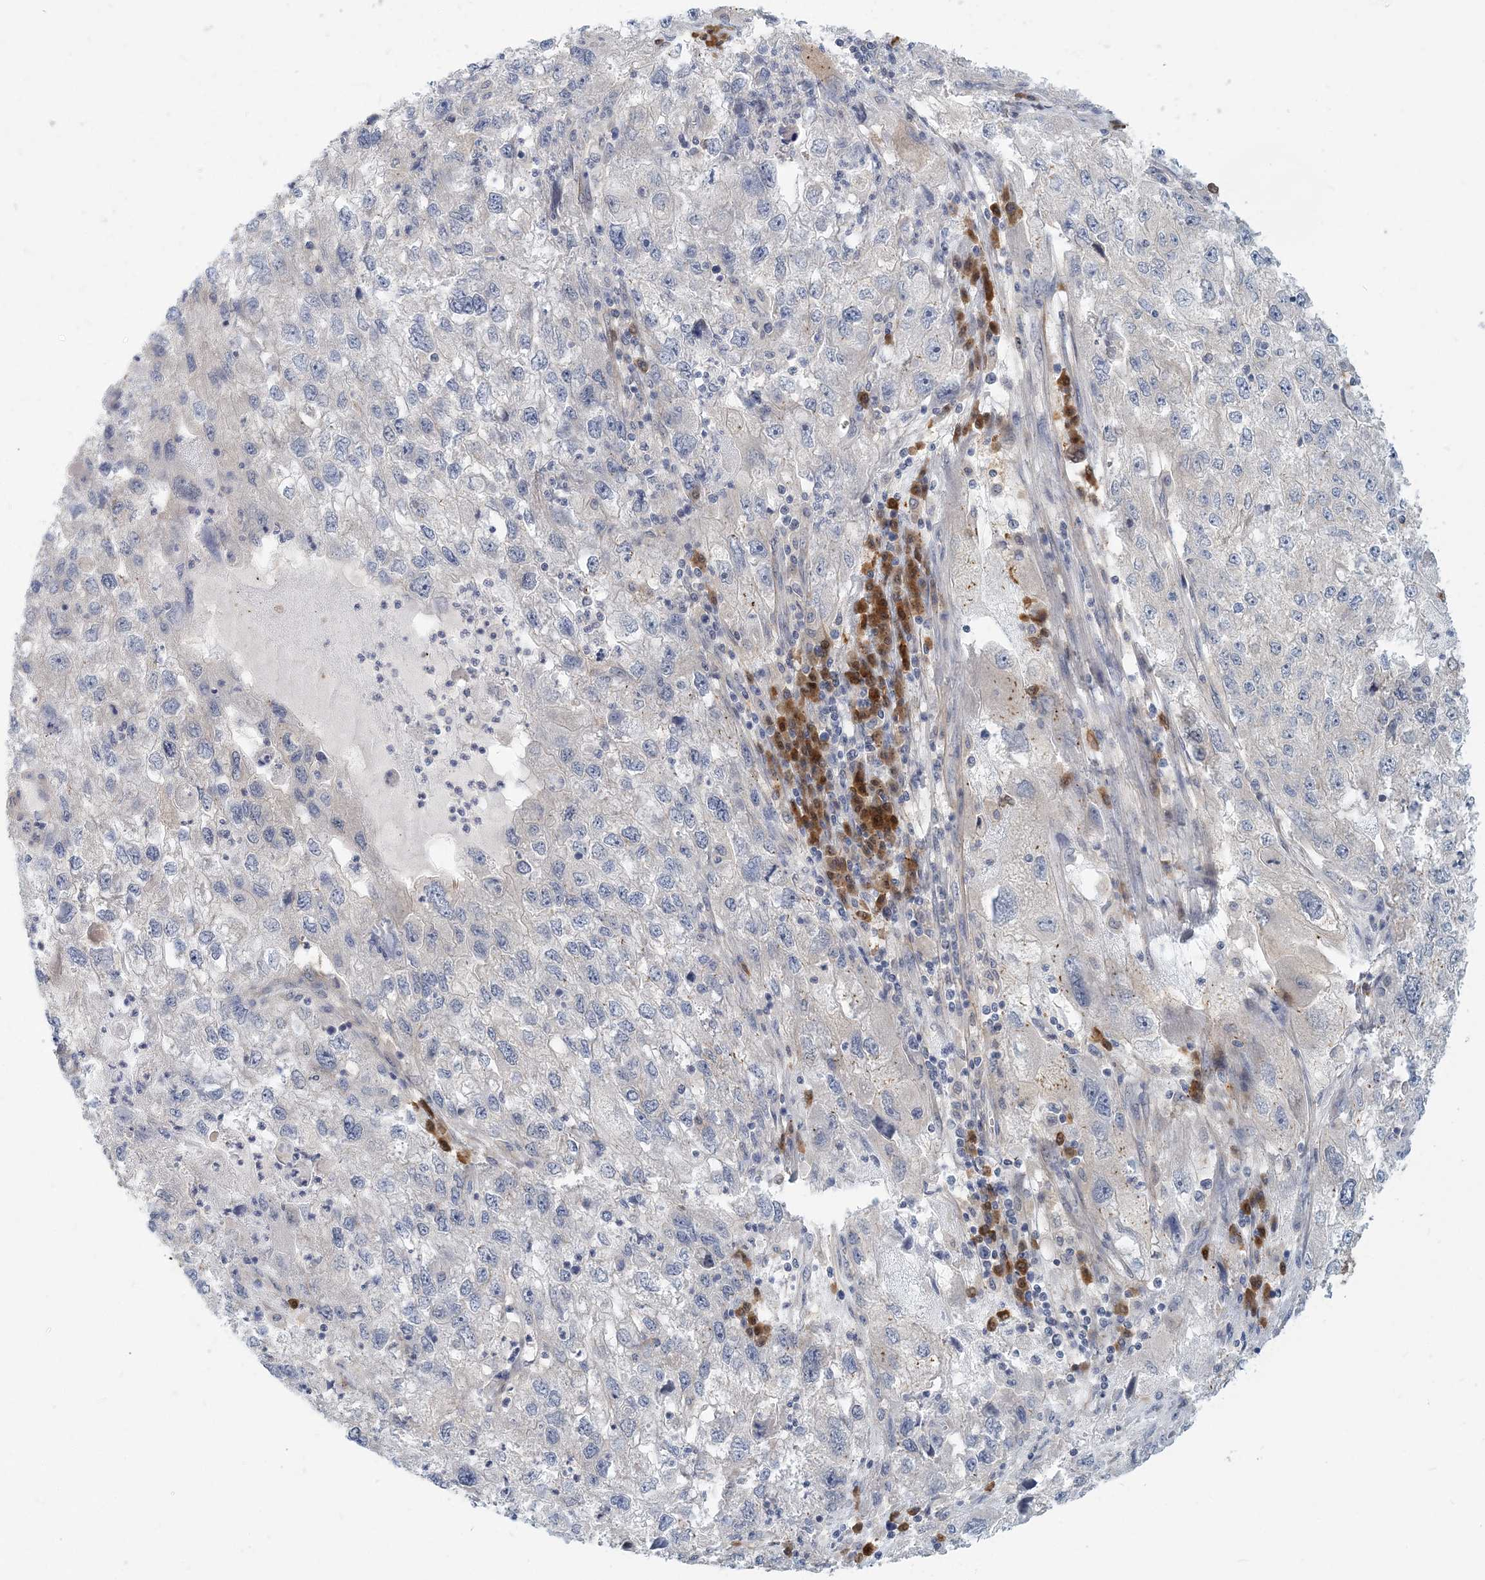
{"staining": {"intensity": "negative", "quantity": "none", "location": "none"}, "tissue": "endometrial cancer", "cell_type": "Tumor cells", "image_type": "cancer", "snomed": [{"axis": "morphology", "description": "Adenocarcinoma, NOS"}, {"axis": "topography", "description": "Endometrium"}], "caption": "There is no significant positivity in tumor cells of endometrial cancer (adenocarcinoma). (Immunohistochemistry (ihc), brightfield microscopy, high magnification).", "gene": "GMPPA", "patient": {"sex": "female", "age": 49}}